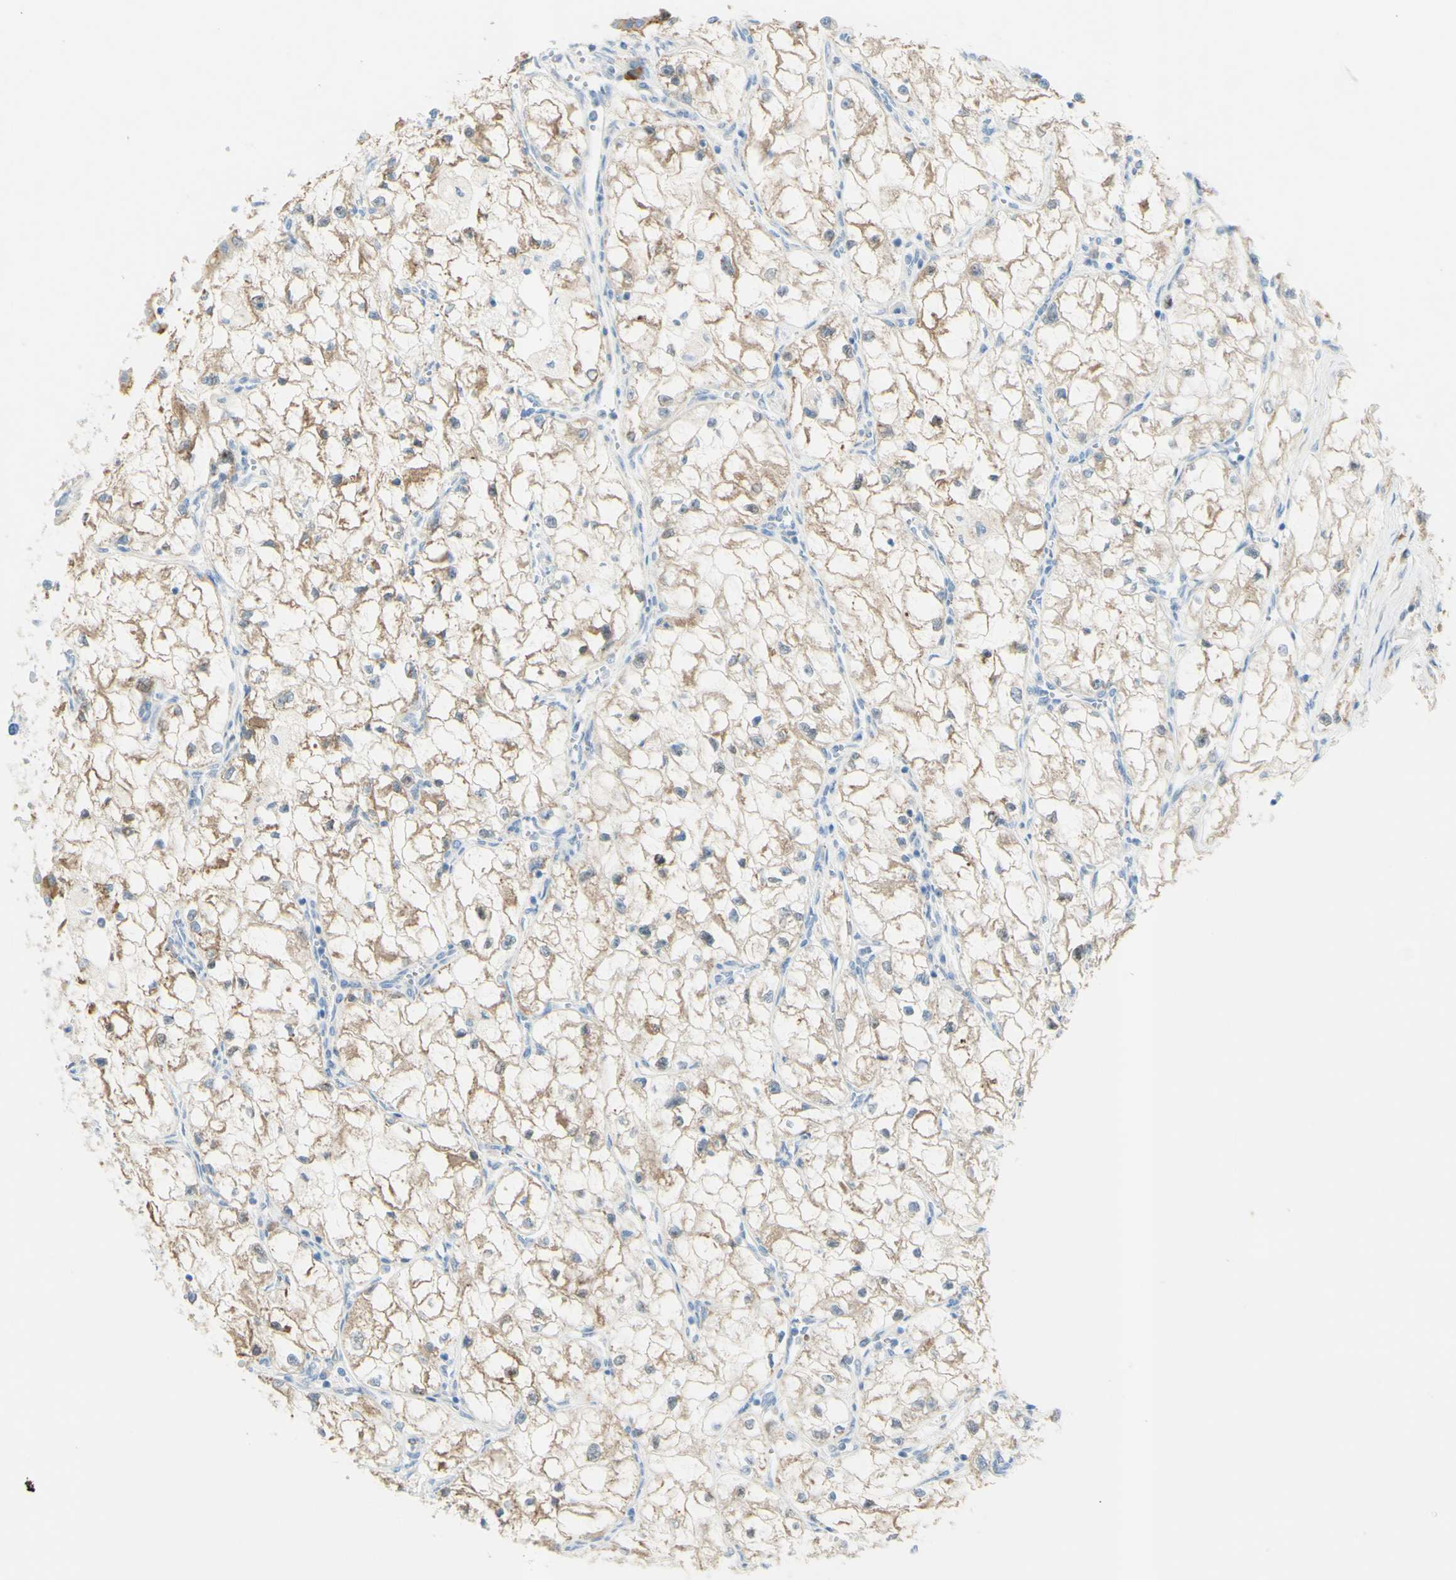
{"staining": {"intensity": "moderate", "quantity": "<25%", "location": "cytoplasmic/membranous"}, "tissue": "renal cancer", "cell_type": "Tumor cells", "image_type": "cancer", "snomed": [{"axis": "morphology", "description": "Adenocarcinoma, NOS"}, {"axis": "topography", "description": "Kidney"}], "caption": "Adenocarcinoma (renal) stained with a brown dye reveals moderate cytoplasmic/membranous positive staining in about <25% of tumor cells.", "gene": "TSPAN1", "patient": {"sex": "female", "age": 70}}